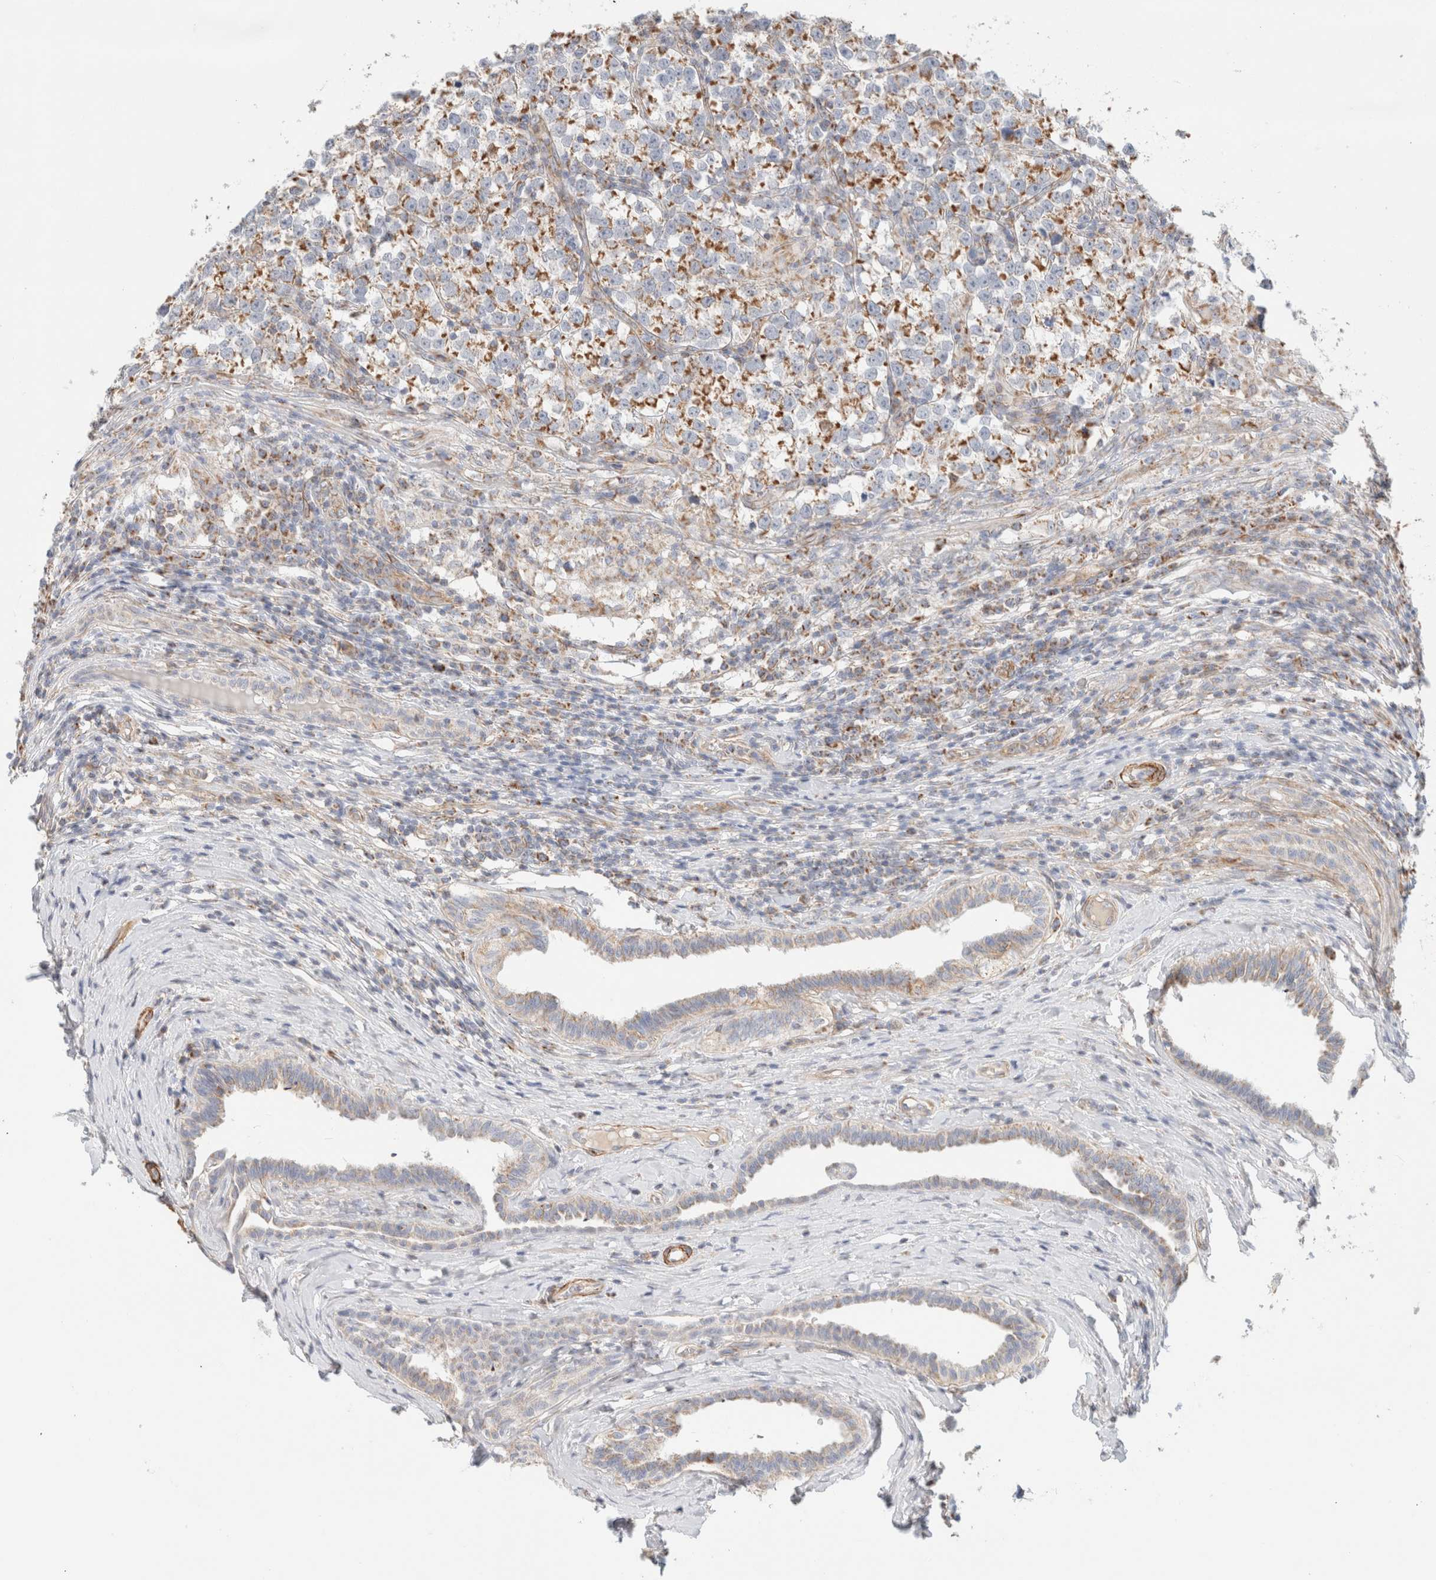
{"staining": {"intensity": "moderate", "quantity": ">75%", "location": "cytoplasmic/membranous"}, "tissue": "testis cancer", "cell_type": "Tumor cells", "image_type": "cancer", "snomed": [{"axis": "morphology", "description": "Normal tissue, NOS"}, {"axis": "morphology", "description": "Seminoma, NOS"}, {"axis": "topography", "description": "Testis"}], "caption": "Protein analysis of testis seminoma tissue demonstrates moderate cytoplasmic/membranous positivity in about >75% of tumor cells.", "gene": "MRM3", "patient": {"sex": "male", "age": 43}}